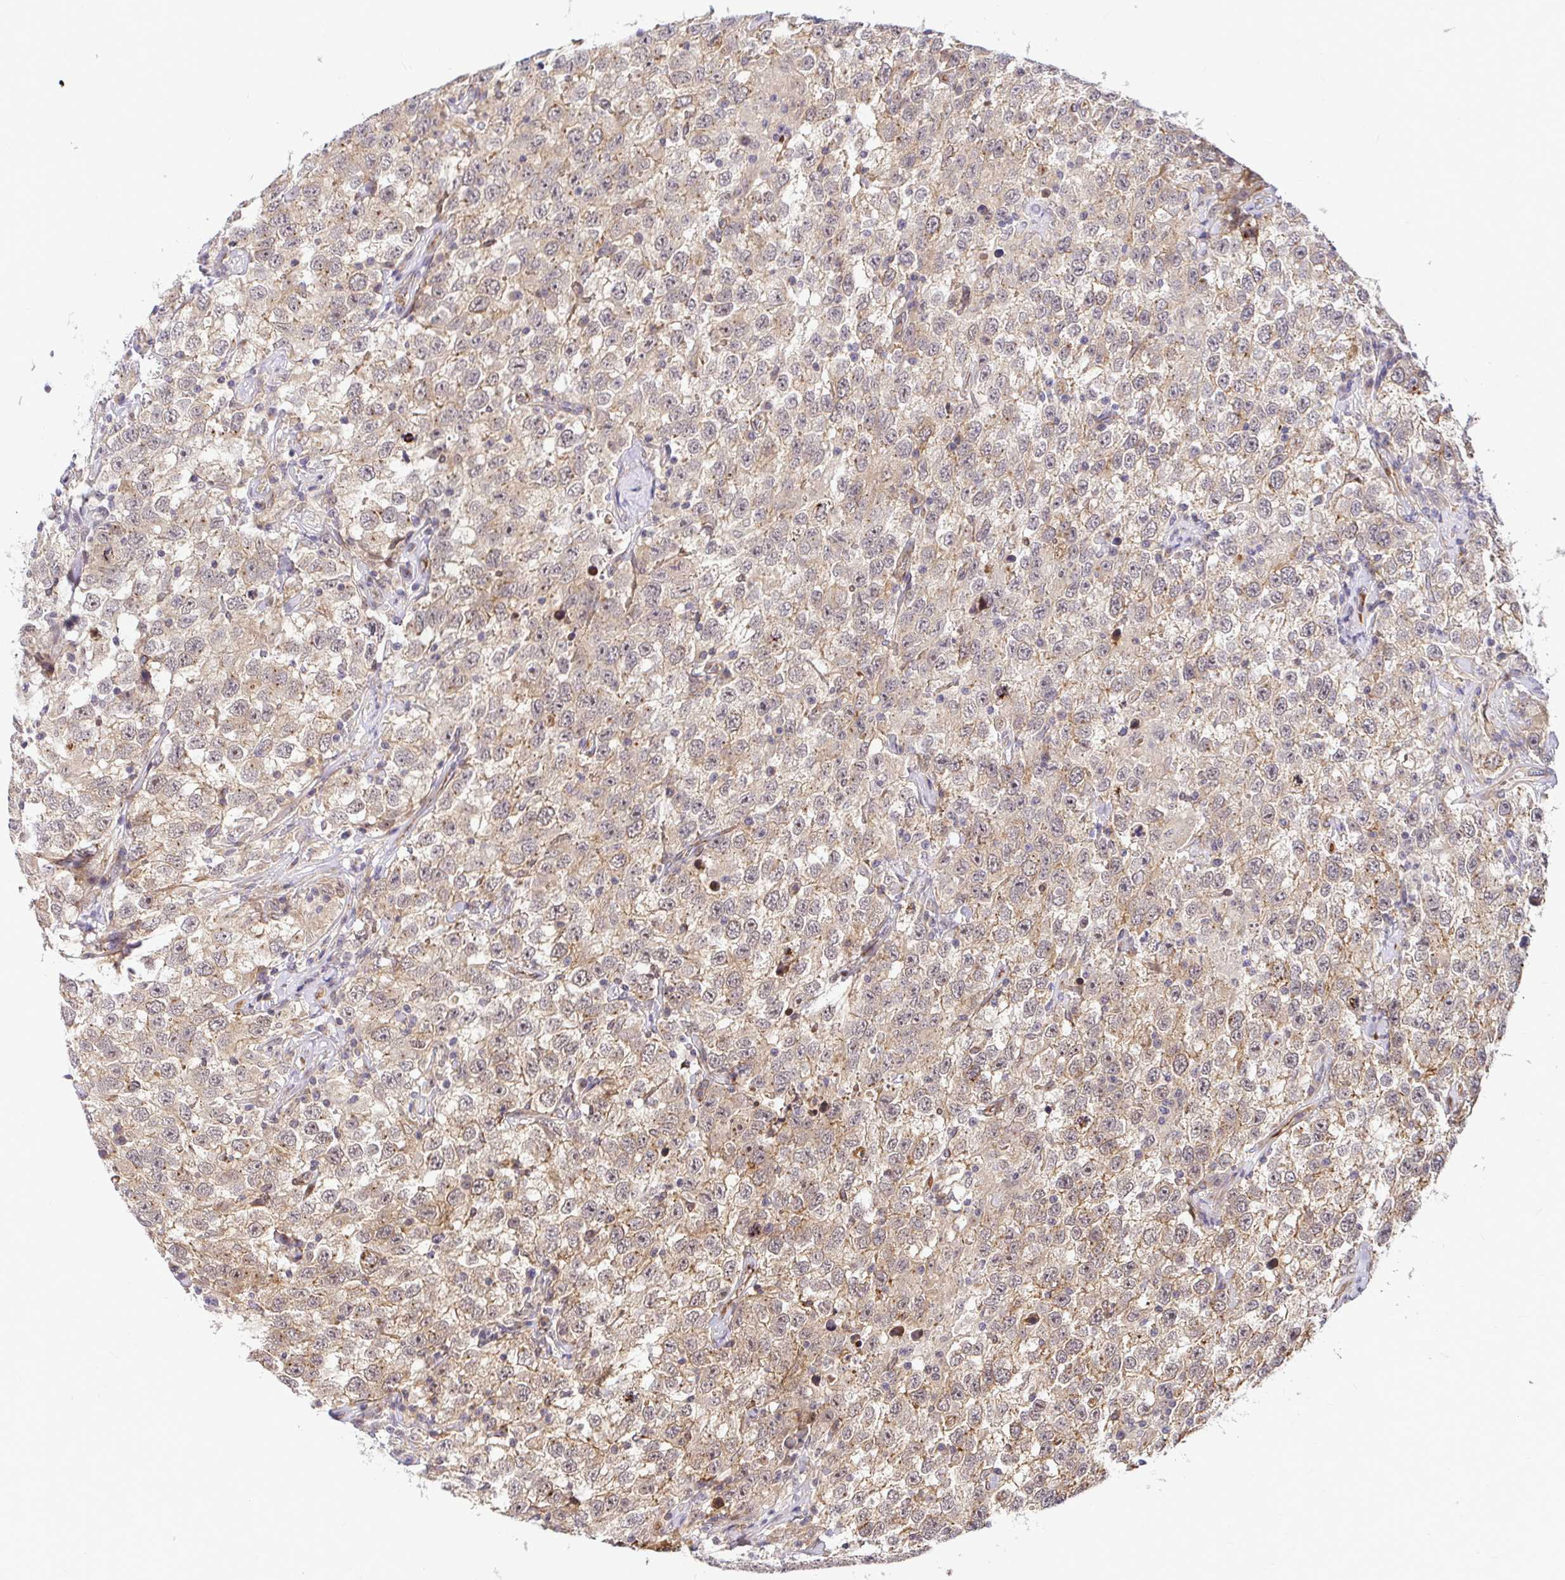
{"staining": {"intensity": "weak", "quantity": ">75%", "location": "cytoplasmic/membranous"}, "tissue": "testis cancer", "cell_type": "Tumor cells", "image_type": "cancer", "snomed": [{"axis": "morphology", "description": "Seminoma, NOS"}, {"axis": "topography", "description": "Testis"}], "caption": "Immunohistochemistry staining of testis seminoma, which displays low levels of weak cytoplasmic/membranous staining in approximately >75% of tumor cells indicating weak cytoplasmic/membranous protein positivity. The staining was performed using DAB (brown) for protein detection and nuclei were counterstained in hematoxylin (blue).", "gene": "TRIM55", "patient": {"sex": "male", "age": 41}}